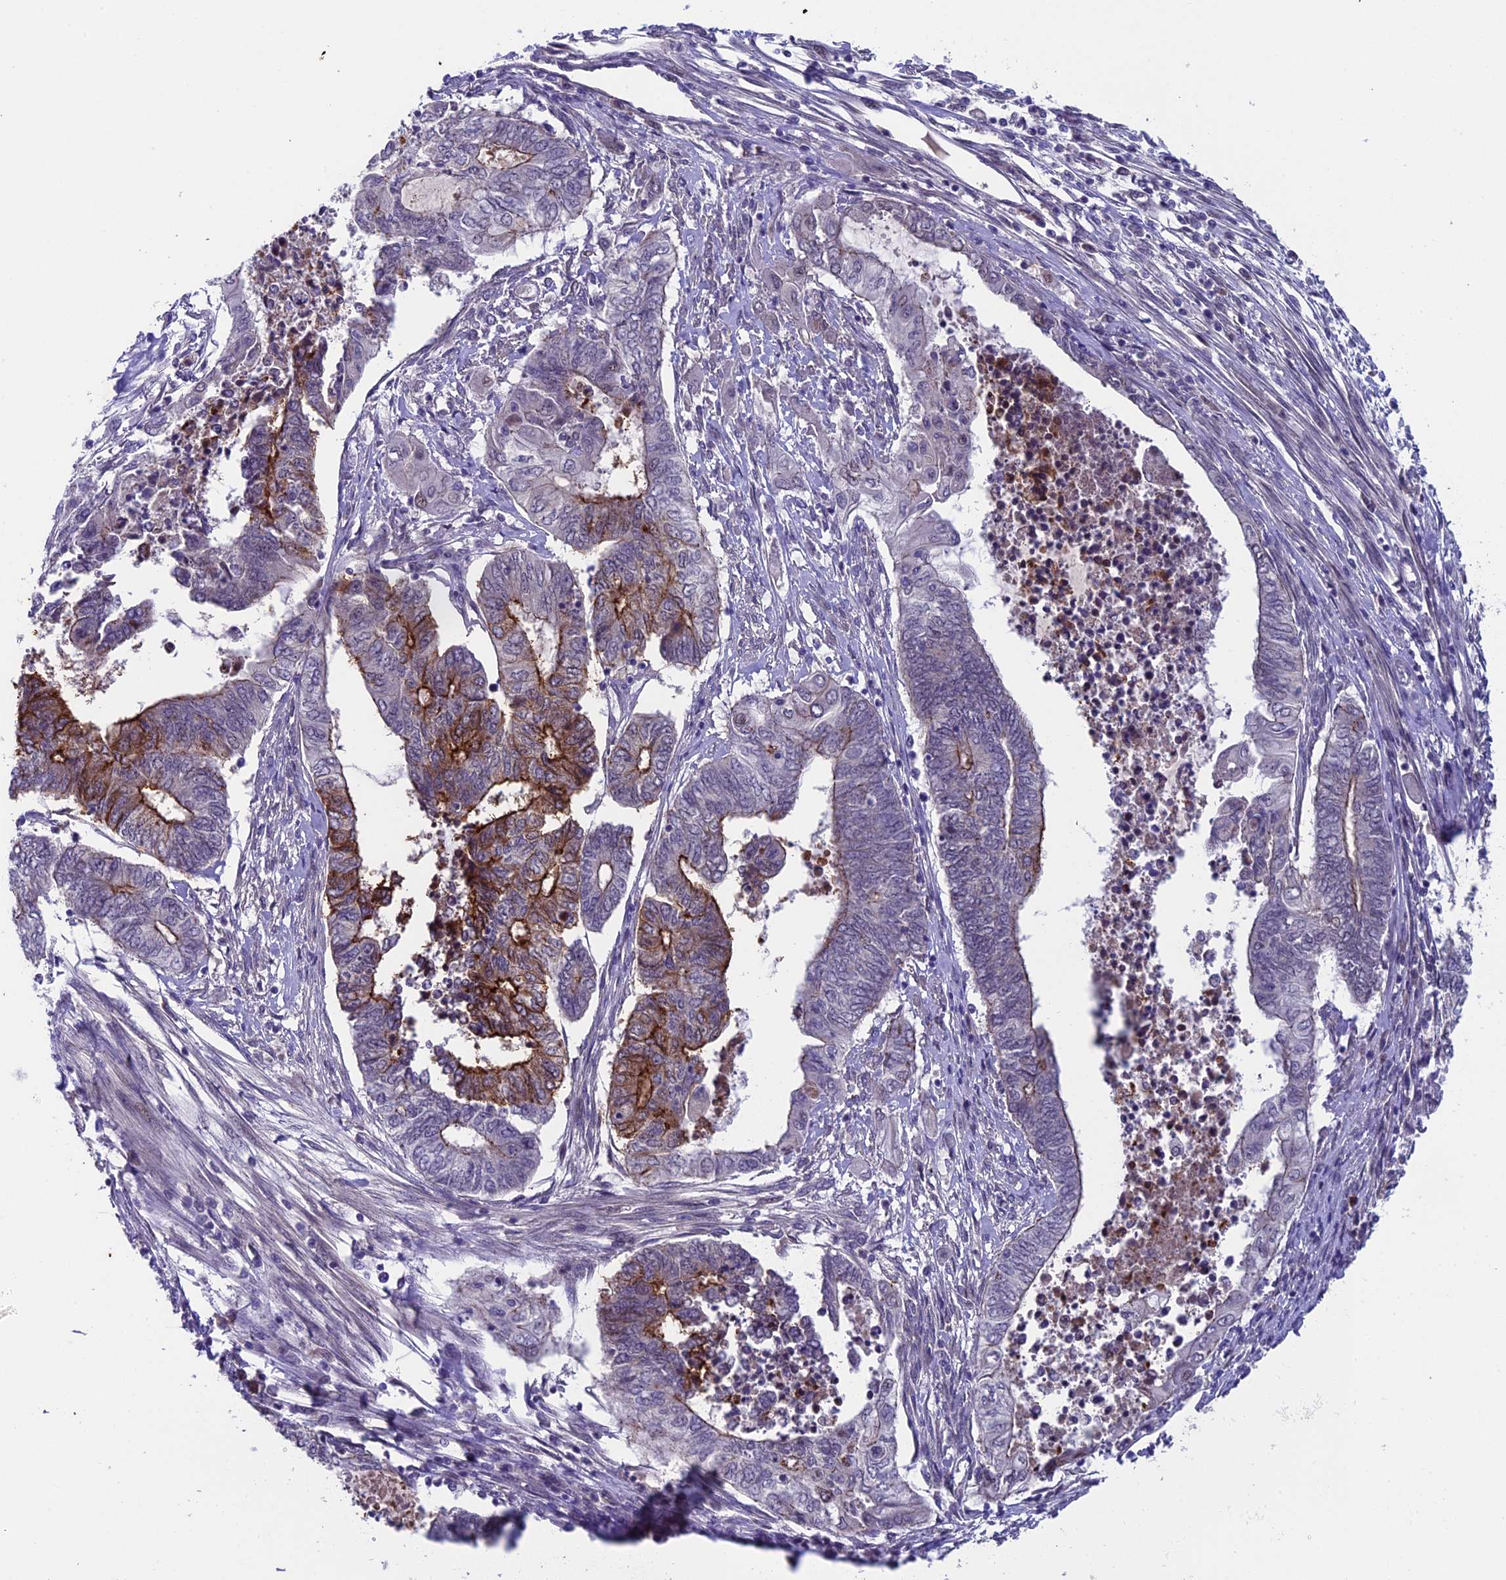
{"staining": {"intensity": "strong", "quantity": "<25%", "location": "cytoplasmic/membranous"}, "tissue": "endometrial cancer", "cell_type": "Tumor cells", "image_type": "cancer", "snomed": [{"axis": "morphology", "description": "Adenocarcinoma, NOS"}, {"axis": "topography", "description": "Uterus"}, {"axis": "topography", "description": "Endometrium"}], "caption": "Adenocarcinoma (endometrial) stained for a protein displays strong cytoplasmic/membranous positivity in tumor cells.", "gene": "SIPA1L3", "patient": {"sex": "female", "age": 70}}